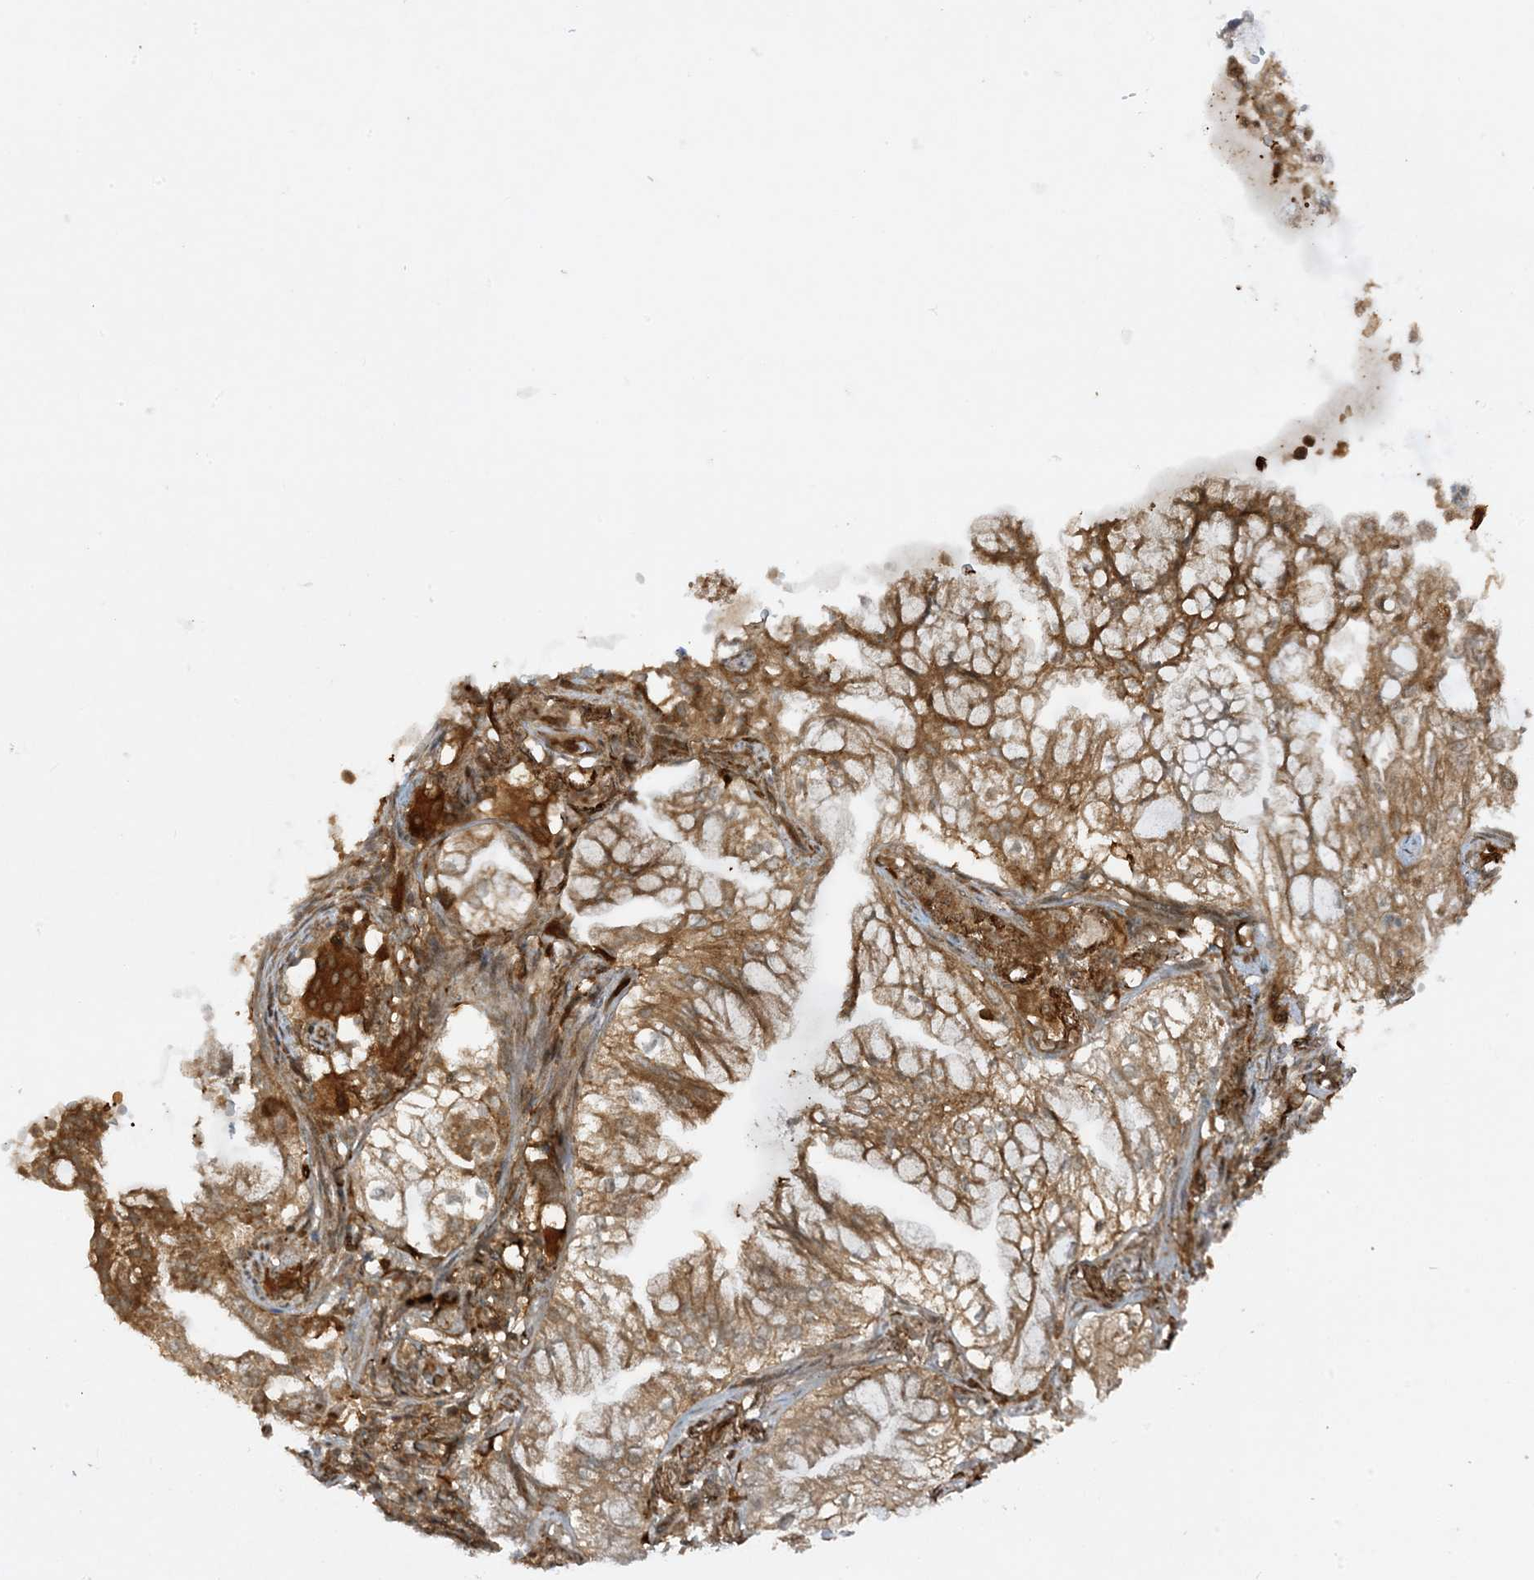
{"staining": {"intensity": "moderate", "quantity": ">75%", "location": "cytoplasmic/membranous"}, "tissue": "lung cancer", "cell_type": "Tumor cells", "image_type": "cancer", "snomed": [{"axis": "morphology", "description": "Adenocarcinoma, NOS"}, {"axis": "topography", "description": "Lung"}], "caption": "An image showing moderate cytoplasmic/membranous positivity in about >75% of tumor cells in lung cancer, as visualized by brown immunohistochemical staining.", "gene": "CERT1", "patient": {"sex": "female", "age": 70}}